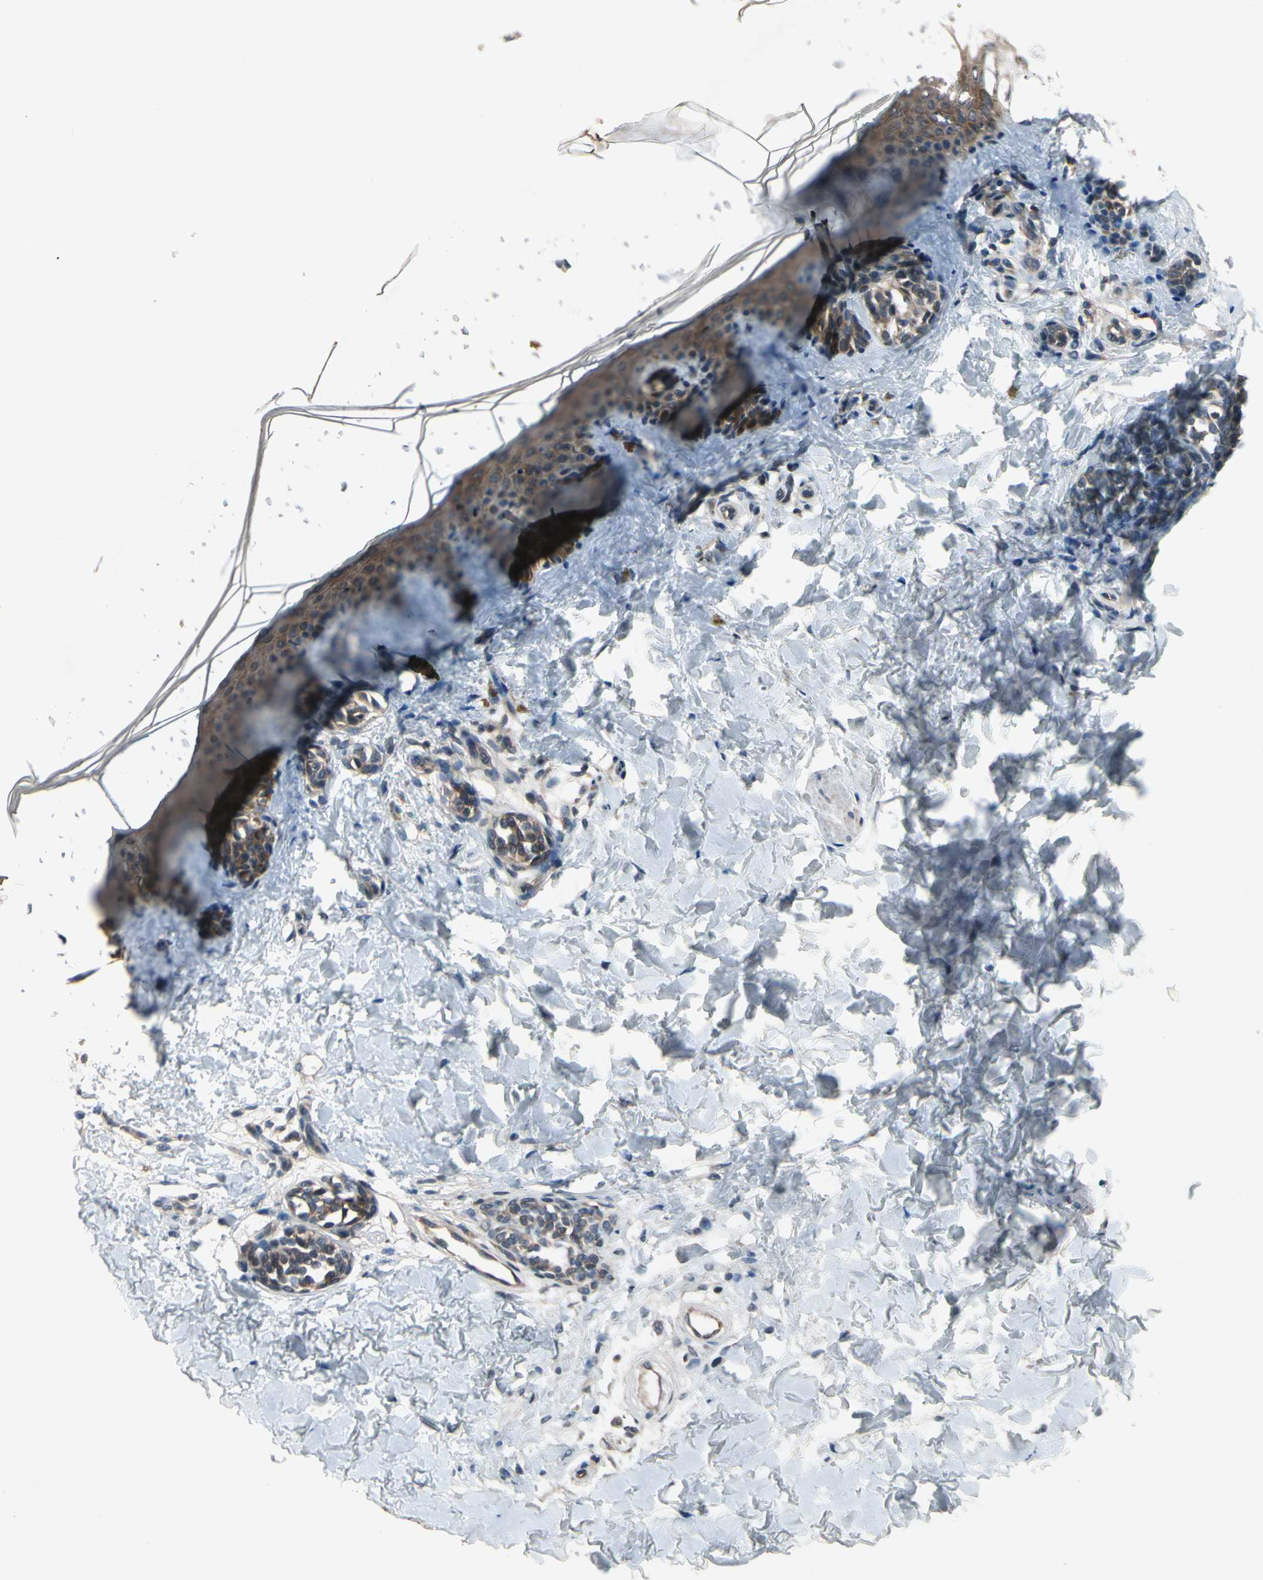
{"staining": {"intensity": "weak", "quantity": "25%-75%", "location": "cytoplasmic/membranous"}, "tissue": "skin", "cell_type": "Fibroblasts", "image_type": "normal", "snomed": [{"axis": "morphology", "description": "Normal tissue, NOS"}, {"axis": "topography", "description": "Skin"}], "caption": "Benign skin was stained to show a protein in brown. There is low levels of weak cytoplasmic/membranous expression in approximately 25%-75% of fibroblasts.", "gene": "MBTPS2", "patient": {"sex": "male", "age": 16}}